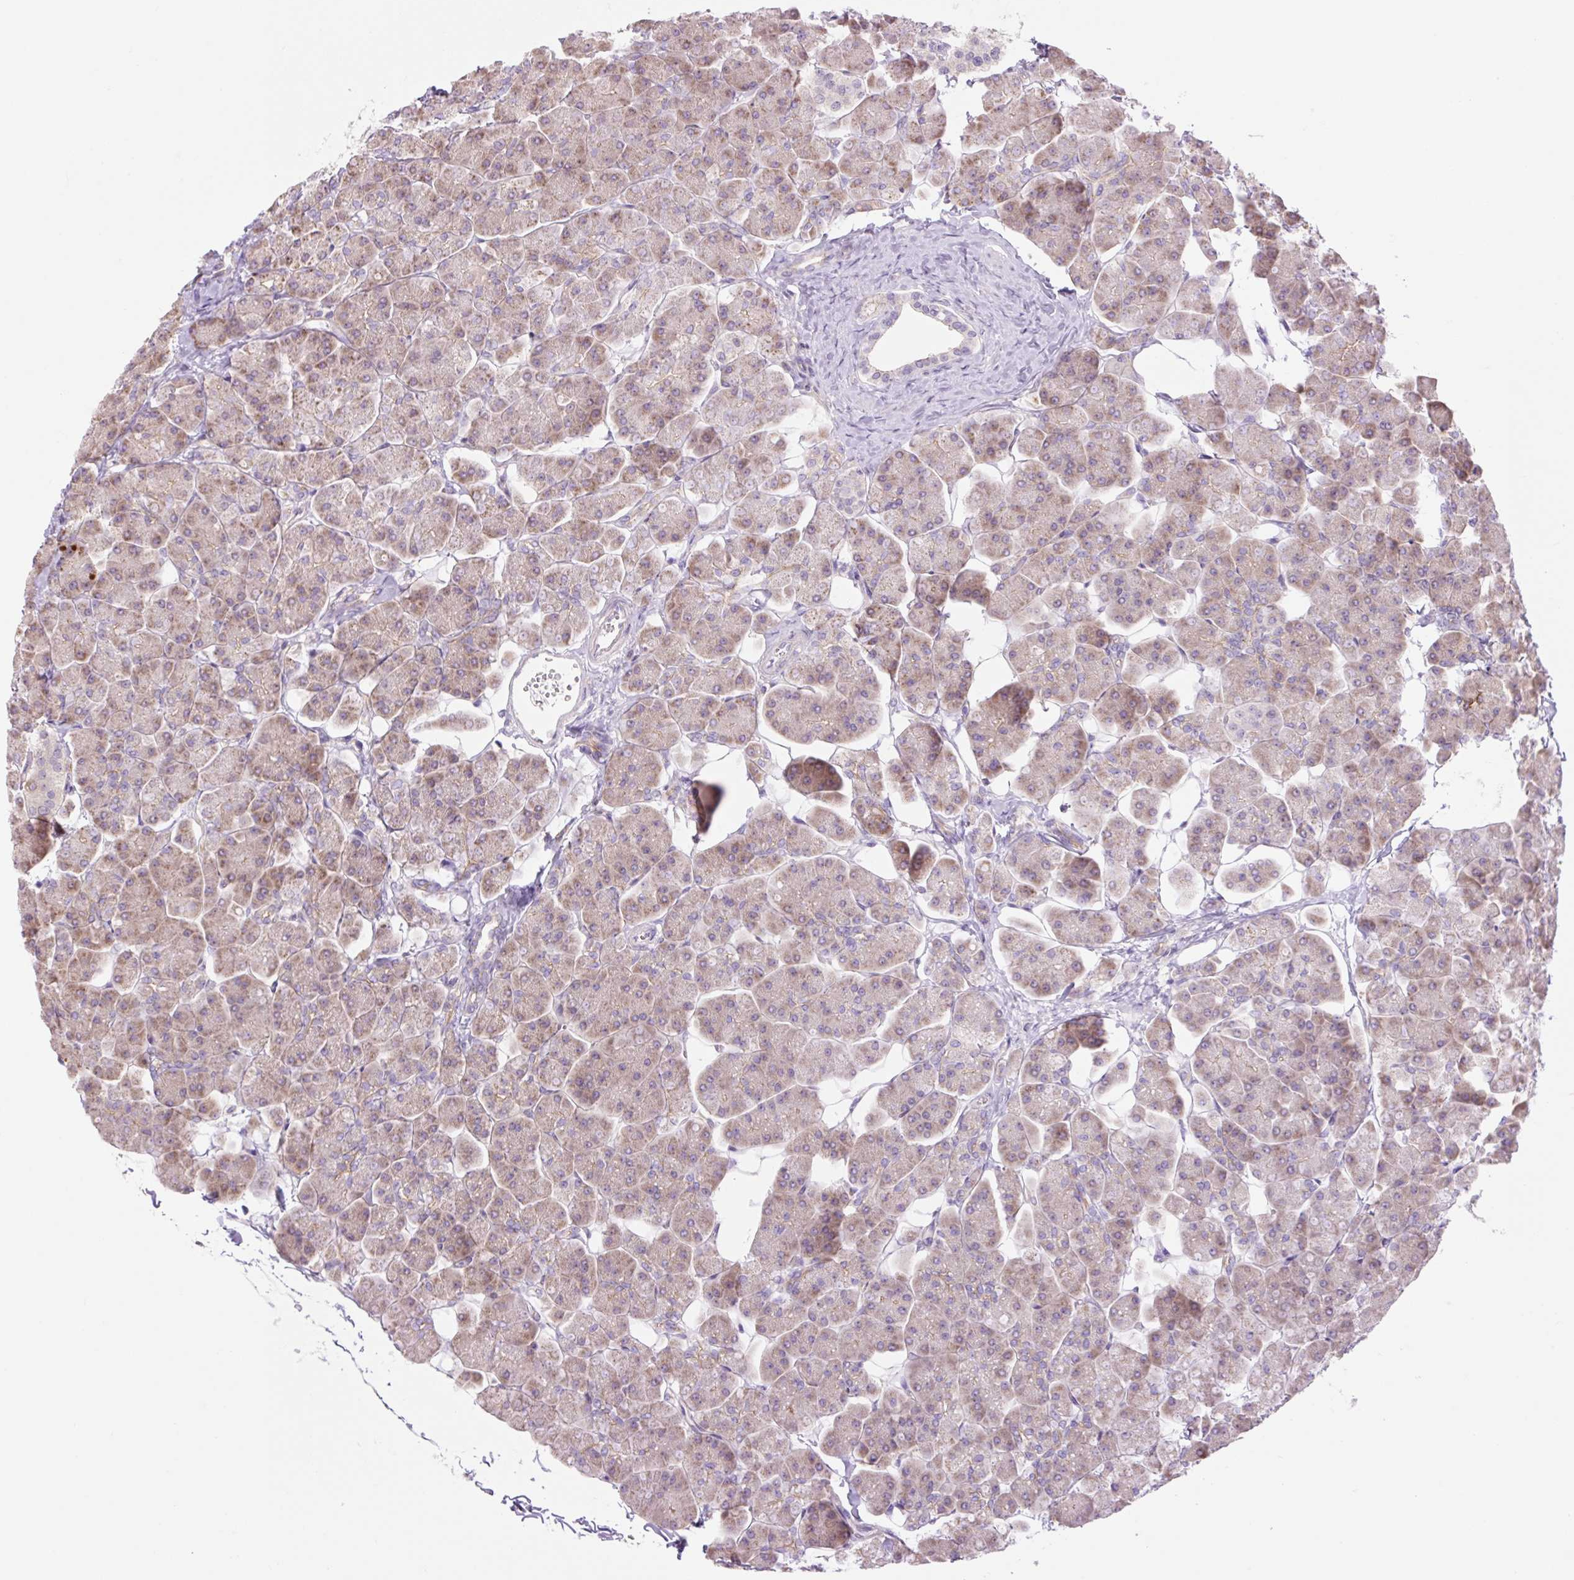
{"staining": {"intensity": "weak", "quantity": ">75%", "location": "cytoplasmic/membranous"}, "tissue": "pancreas", "cell_type": "Exocrine glandular cells", "image_type": "normal", "snomed": [{"axis": "morphology", "description": "Normal tissue, NOS"}, {"axis": "topography", "description": "Pancreas"}, {"axis": "topography", "description": "Peripheral nerve tissue"}], "caption": "An immunohistochemistry (IHC) micrograph of unremarkable tissue is shown. Protein staining in brown labels weak cytoplasmic/membranous positivity in pancreas within exocrine glandular cells.", "gene": "GRID2", "patient": {"sex": "male", "age": 54}}